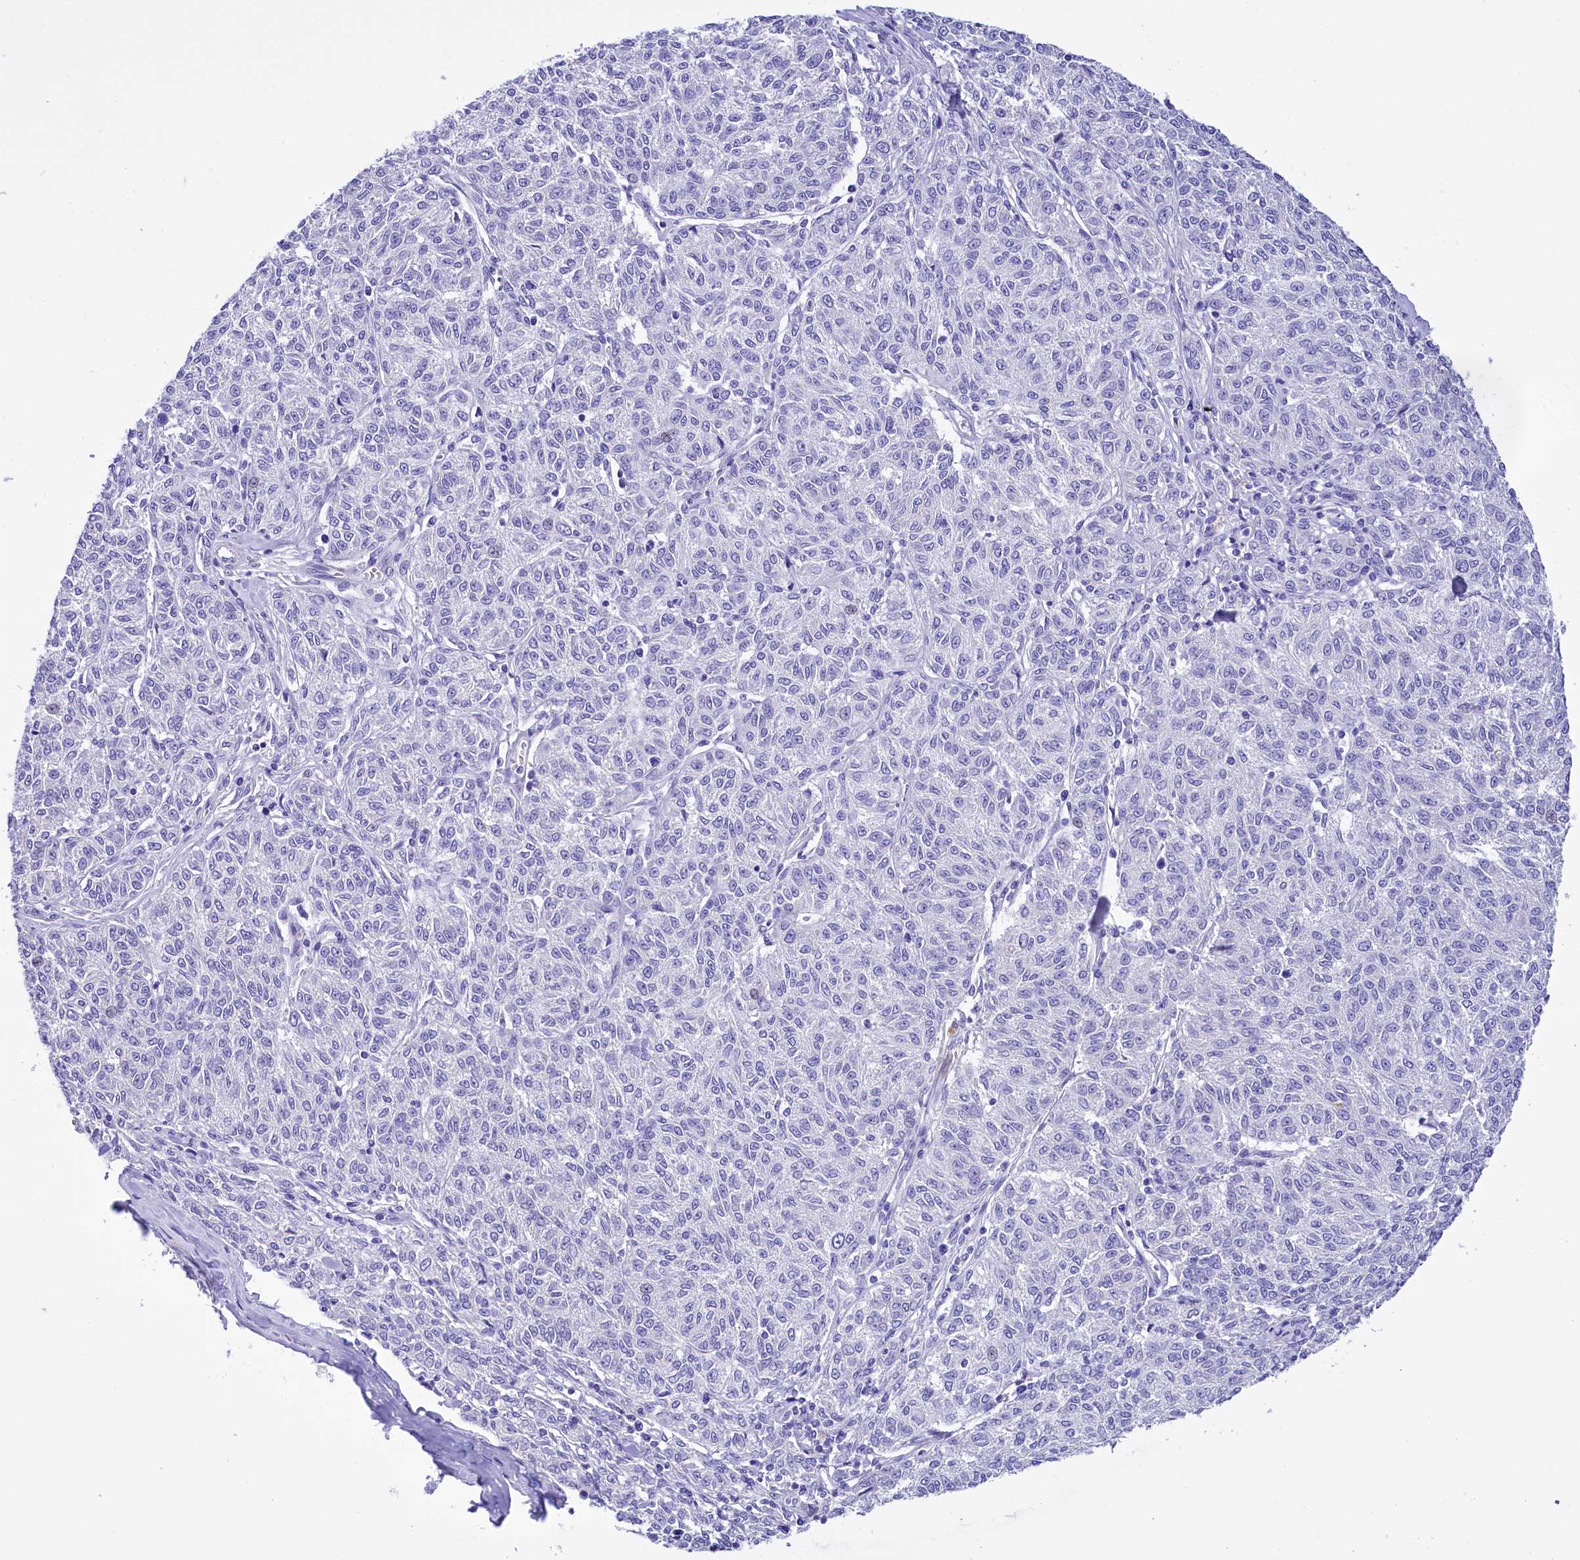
{"staining": {"intensity": "negative", "quantity": "none", "location": "none"}, "tissue": "melanoma", "cell_type": "Tumor cells", "image_type": "cancer", "snomed": [{"axis": "morphology", "description": "Malignant melanoma, NOS"}, {"axis": "topography", "description": "Skin"}], "caption": "The photomicrograph demonstrates no staining of tumor cells in malignant melanoma.", "gene": "TTC36", "patient": {"sex": "female", "age": 72}}